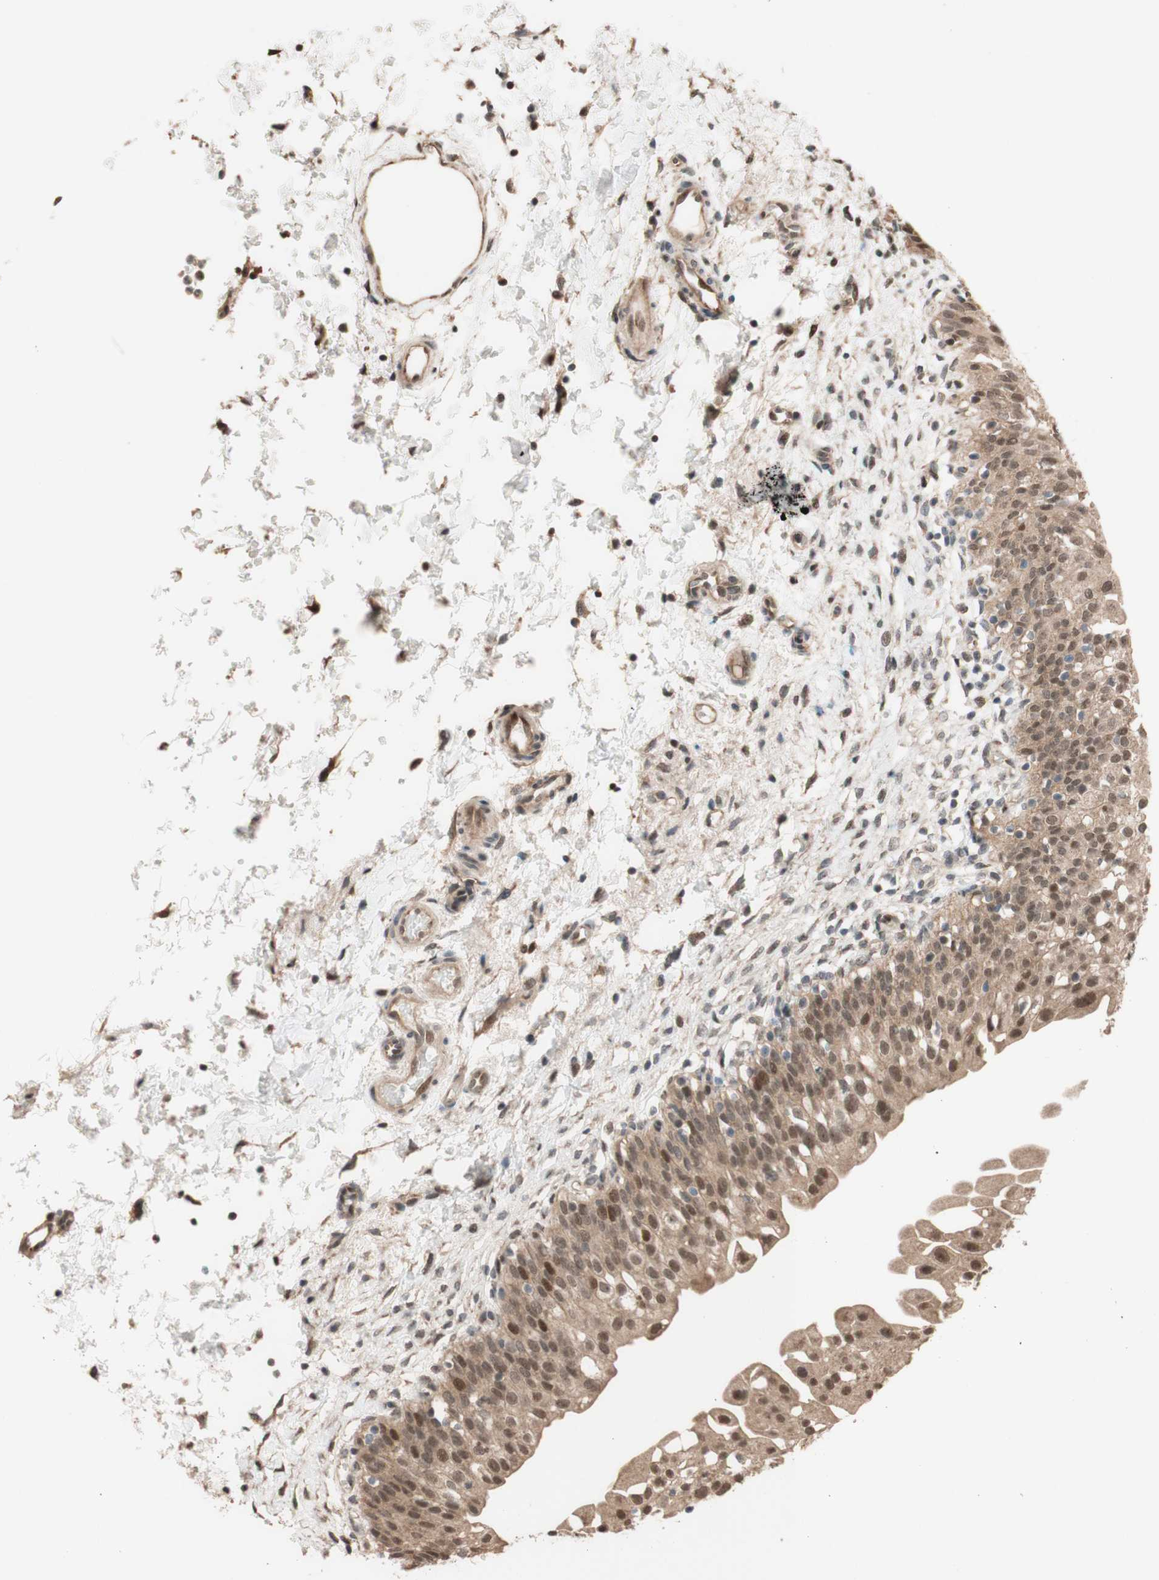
{"staining": {"intensity": "moderate", "quantity": ">75%", "location": "cytoplasmic/membranous"}, "tissue": "urinary bladder", "cell_type": "Urothelial cells", "image_type": "normal", "snomed": [{"axis": "morphology", "description": "Normal tissue, NOS"}, {"axis": "topography", "description": "Urinary bladder"}], "caption": "The immunohistochemical stain highlights moderate cytoplasmic/membranous positivity in urothelial cells of benign urinary bladder.", "gene": "CCNC", "patient": {"sex": "male", "age": 55}}